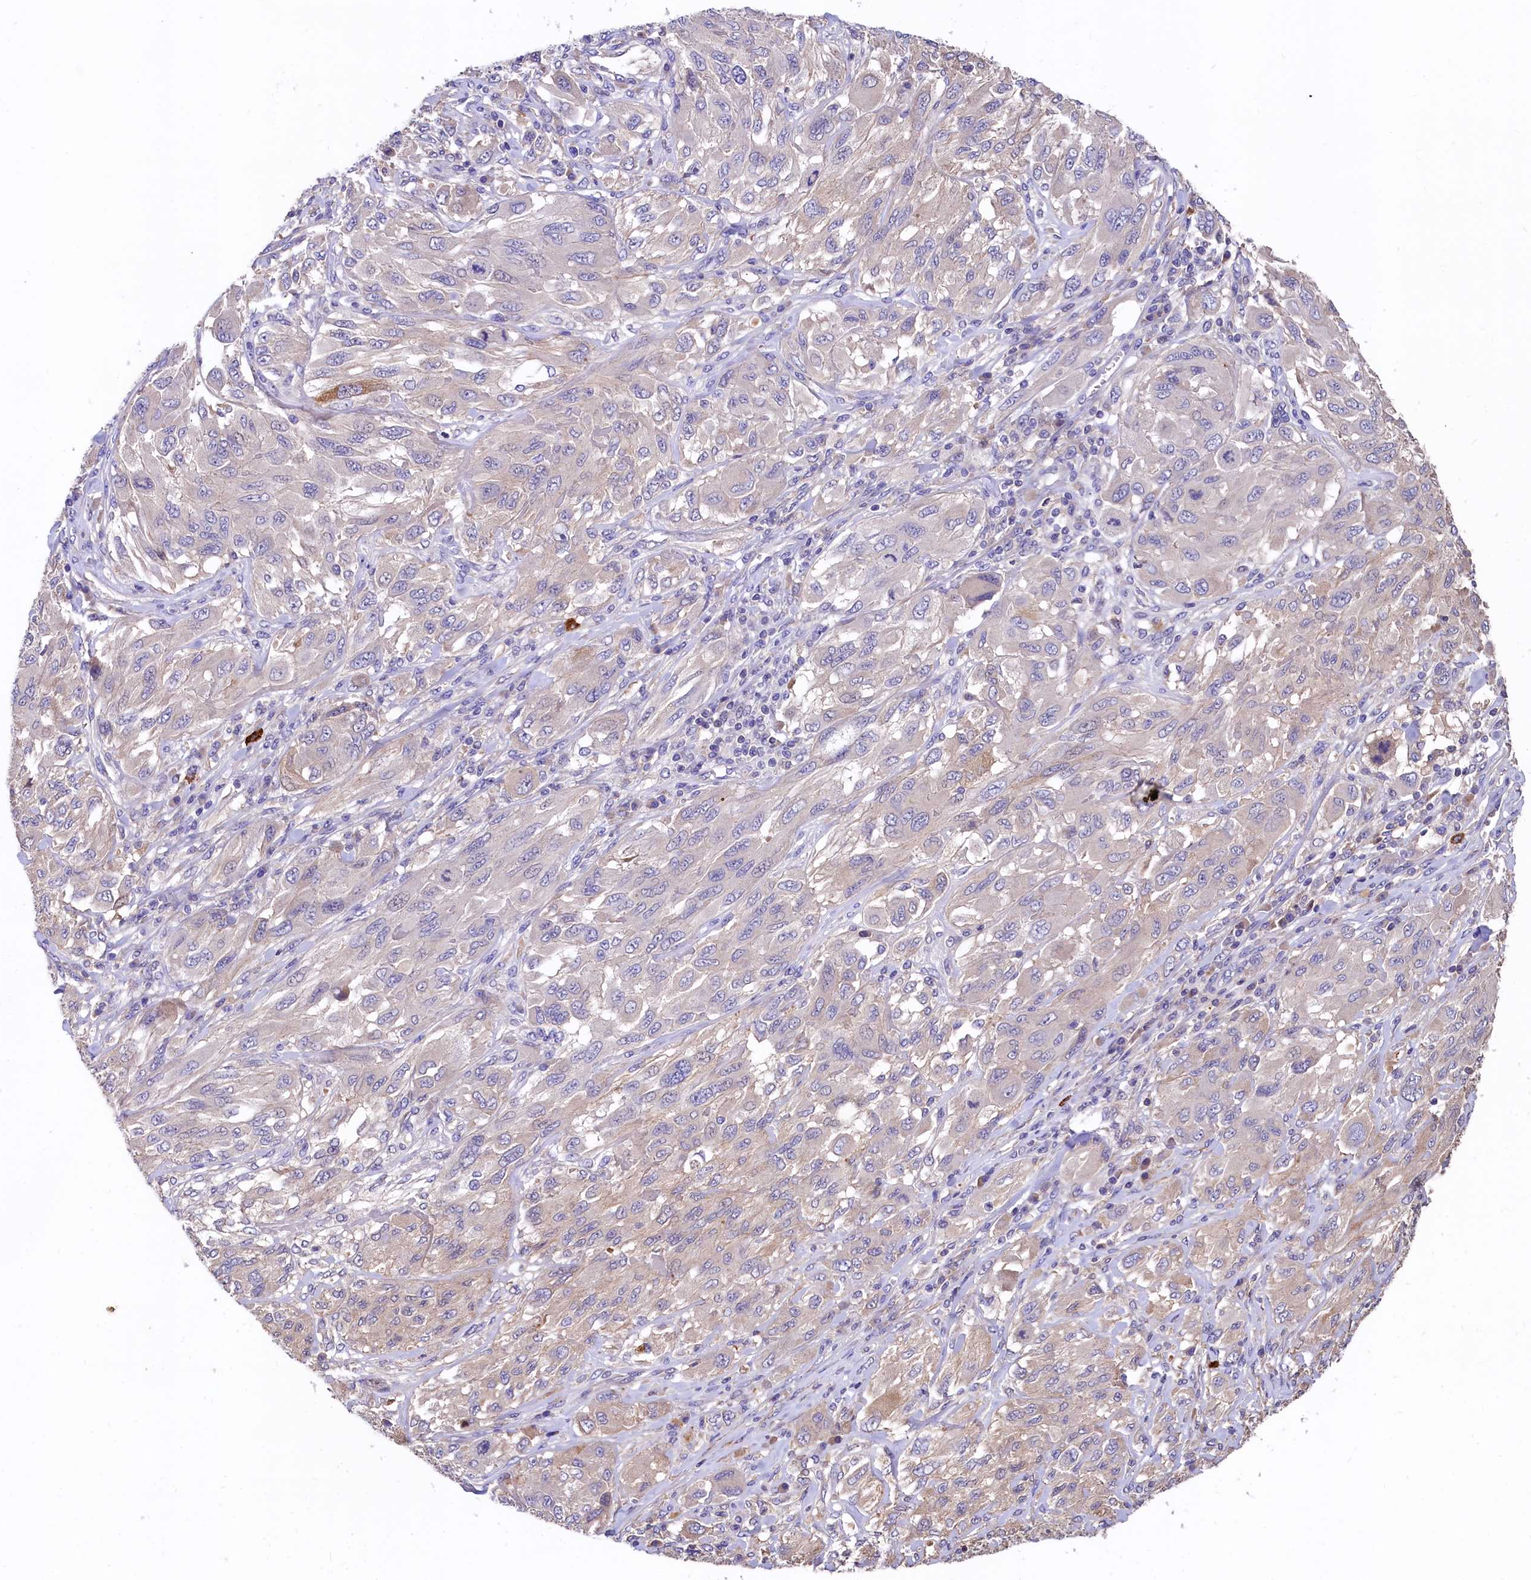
{"staining": {"intensity": "negative", "quantity": "none", "location": "none"}, "tissue": "melanoma", "cell_type": "Tumor cells", "image_type": "cancer", "snomed": [{"axis": "morphology", "description": "Malignant melanoma, NOS"}, {"axis": "topography", "description": "Skin"}], "caption": "High power microscopy micrograph of an immunohistochemistry photomicrograph of malignant melanoma, revealing no significant expression in tumor cells. The staining was performed using DAB (3,3'-diaminobenzidine) to visualize the protein expression in brown, while the nuclei were stained in blue with hematoxylin (Magnification: 20x).", "gene": "EPS8L2", "patient": {"sex": "female", "age": 91}}